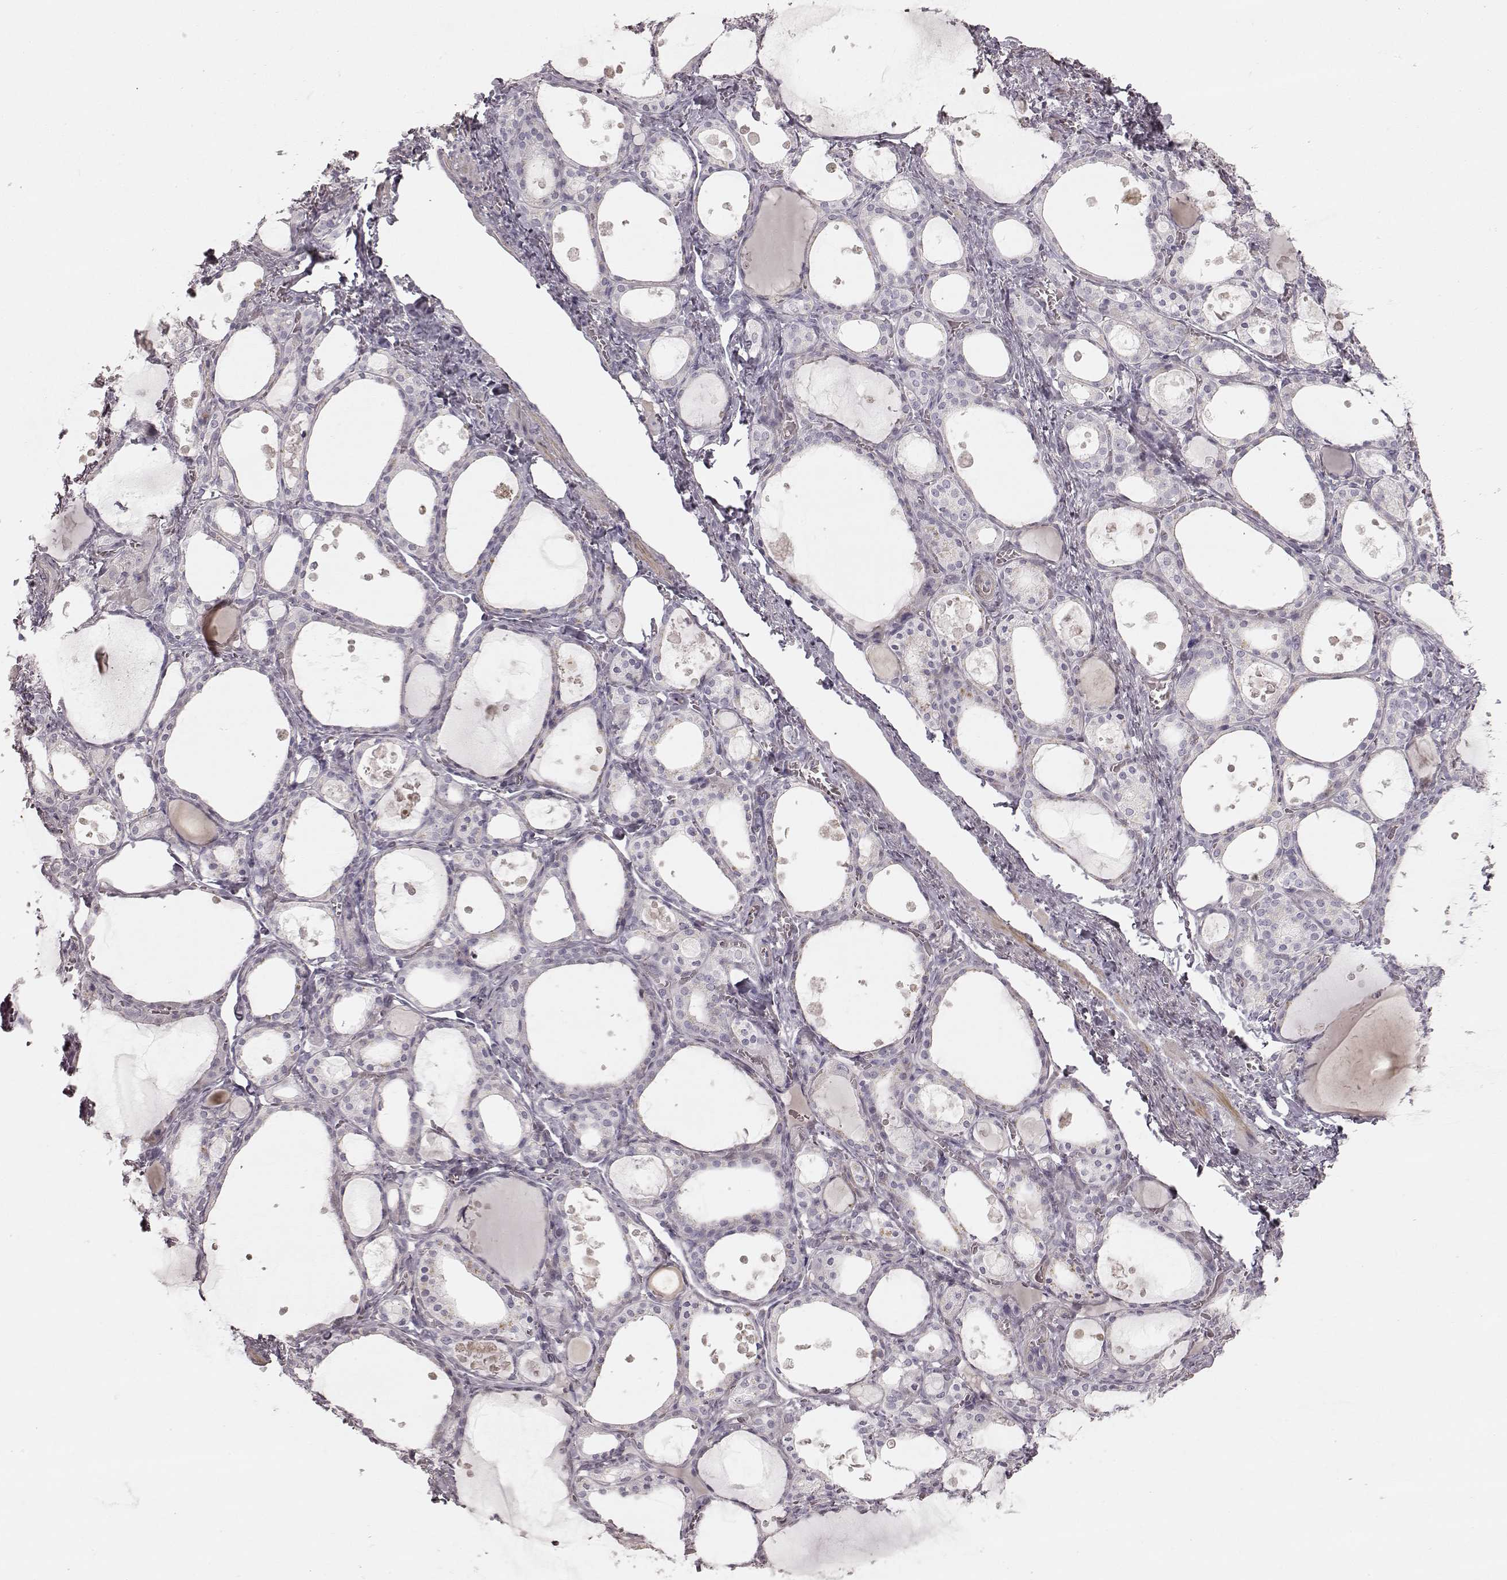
{"staining": {"intensity": "negative", "quantity": "none", "location": "none"}, "tissue": "thyroid gland", "cell_type": "Glandular cells", "image_type": "normal", "snomed": [{"axis": "morphology", "description": "Normal tissue, NOS"}, {"axis": "topography", "description": "Thyroid gland"}], "caption": "High magnification brightfield microscopy of unremarkable thyroid gland stained with DAB (3,3'-diaminobenzidine) (brown) and counterstained with hematoxylin (blue): glandular cells show no significant positivity. (DAB (3,3'-diaminobenzidine) immunohistochemistry with hematoxylin counter stain).", "gene": "PRLHR", "patient": {"sex": "male", "age": 68}}